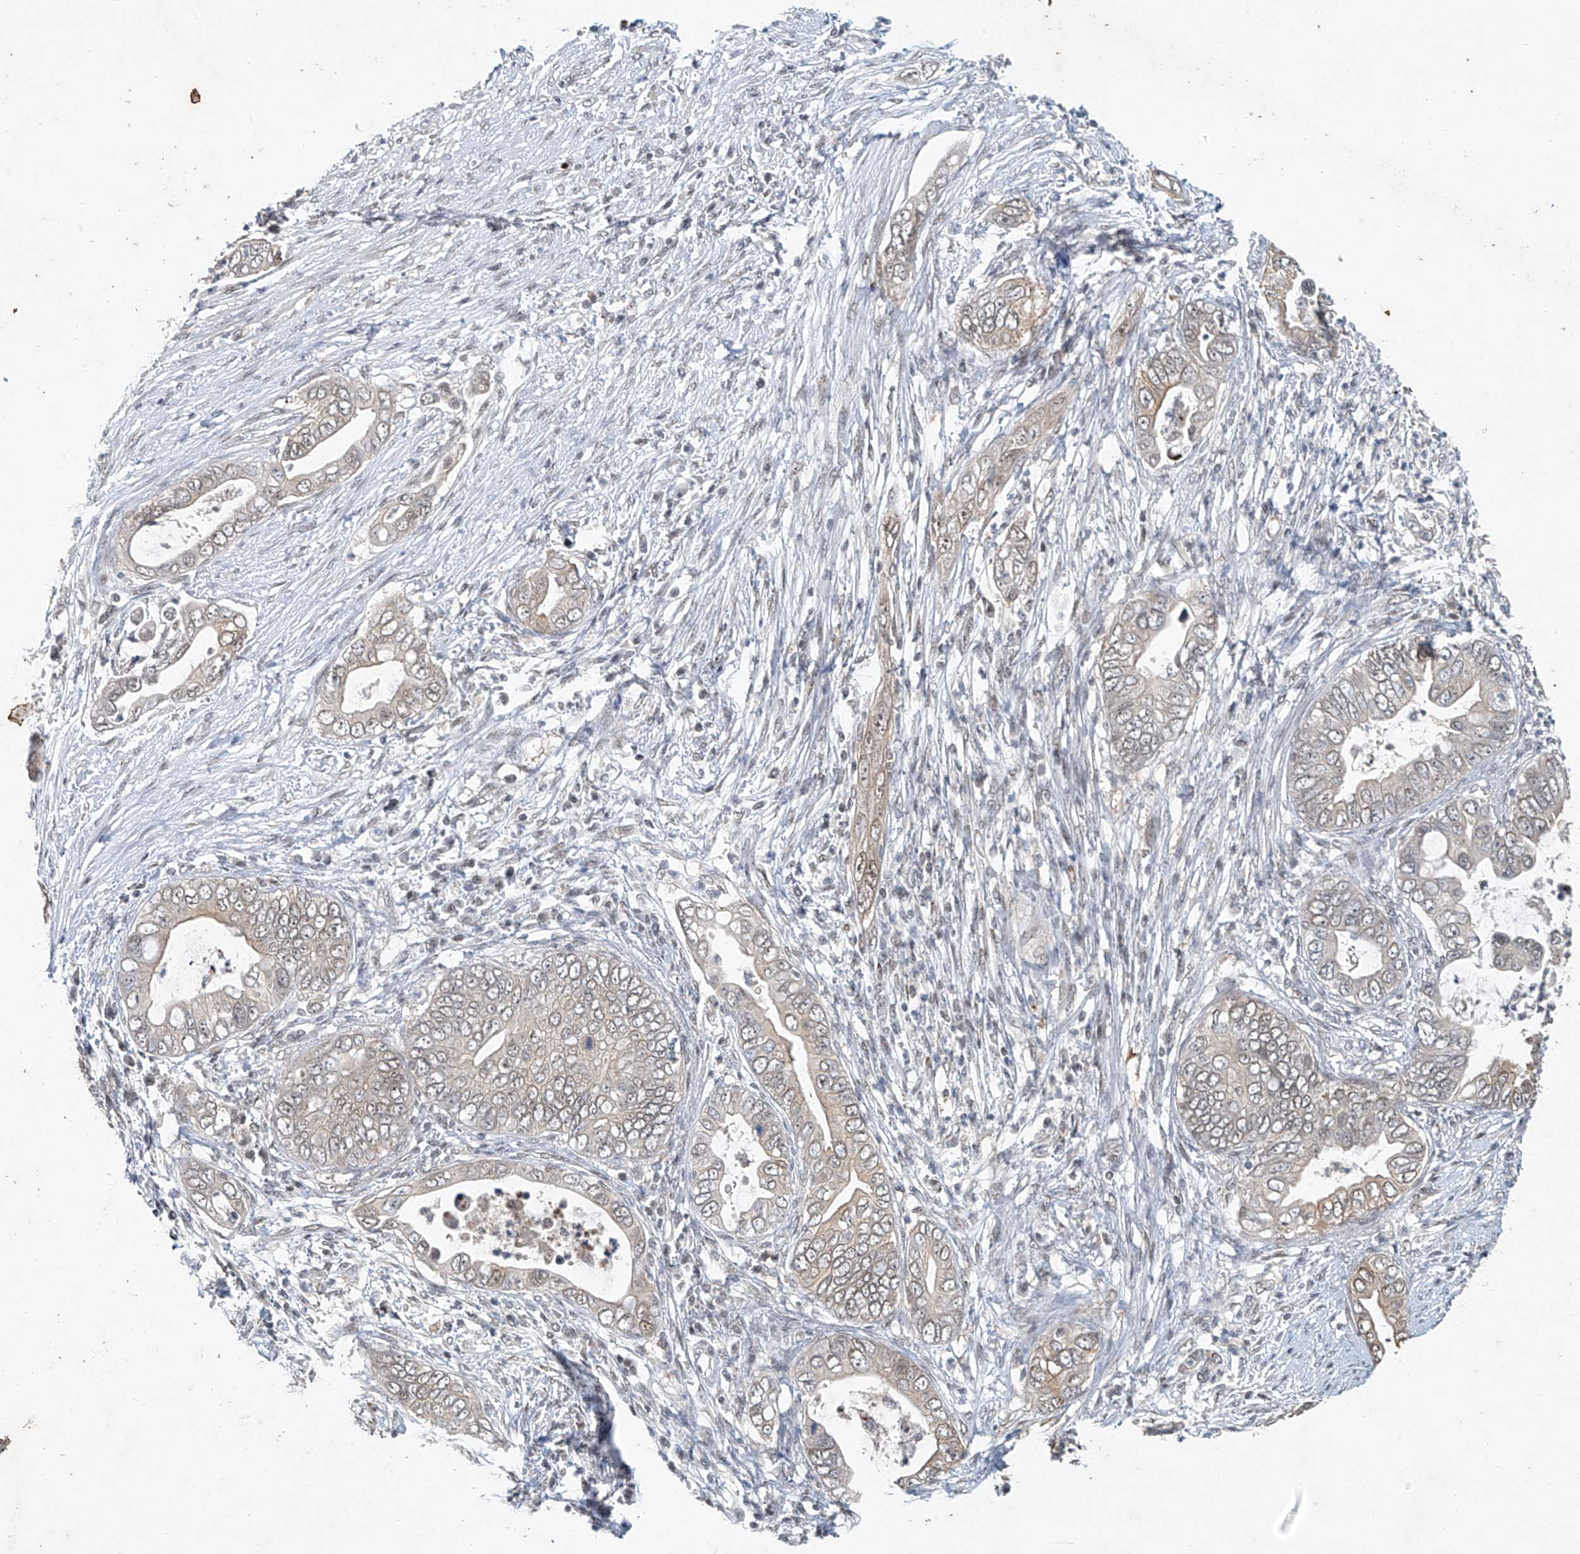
{"staining": {"intensity": "weak", "quantity": "<25%", "location": "nuclear"}, "tissue": "pancreatic cancer", "cell_type": "Tumor cells", "image_type": "cancer", "snomed": [{"axis": "morphology", "description": "Adenocarcinoma, NOS"}, {"axis": "topography", "description": "Pancreas"}], "caption": "Tumor cells show no significant protein expression in pancreatic adenocarcinoma.", "gene": "TAF8", "patient": {"sex": "male", "age": 75}}